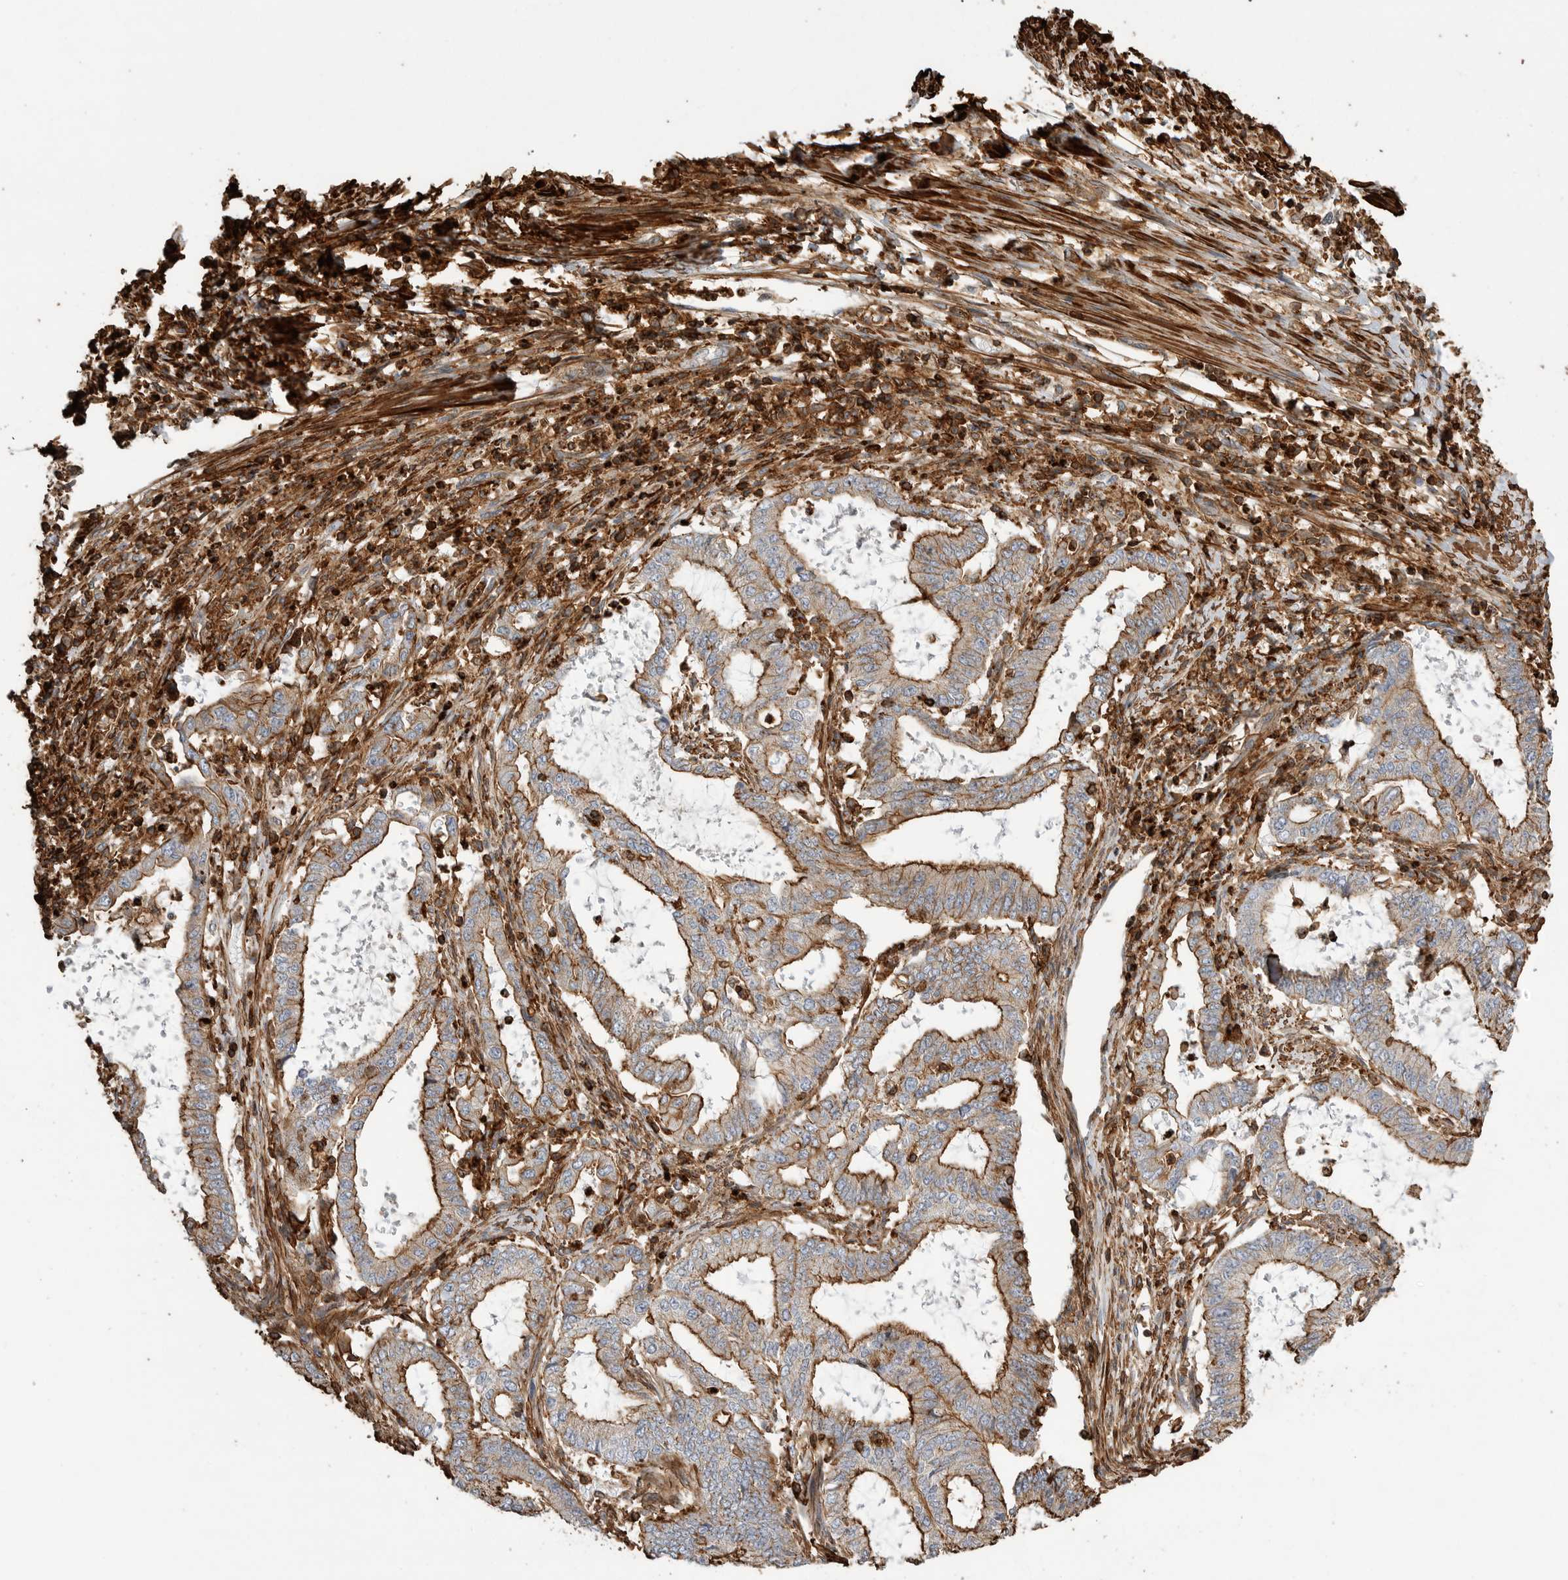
{"staining": {"intensity": "strong", "quantity": ">75%", "location": "cytoplasmic/membranous"}, "tissue": "endometrial cancer", "cell_type": "Tumor cells", "image_type": "cancer", "snomed": [{"axis": "morphology", "description": "Adenocarcinoma, NOS"}, {"axis": "topography", "description": "Endometrium"}], "caption": "Tumor cells display high levels of strong cytoplasmic/membranous staining in about >75% of cells in adenocarcinoma (endometrial).", "gene": "GPER1", "patient": {"sex": "female", "age": 51}}